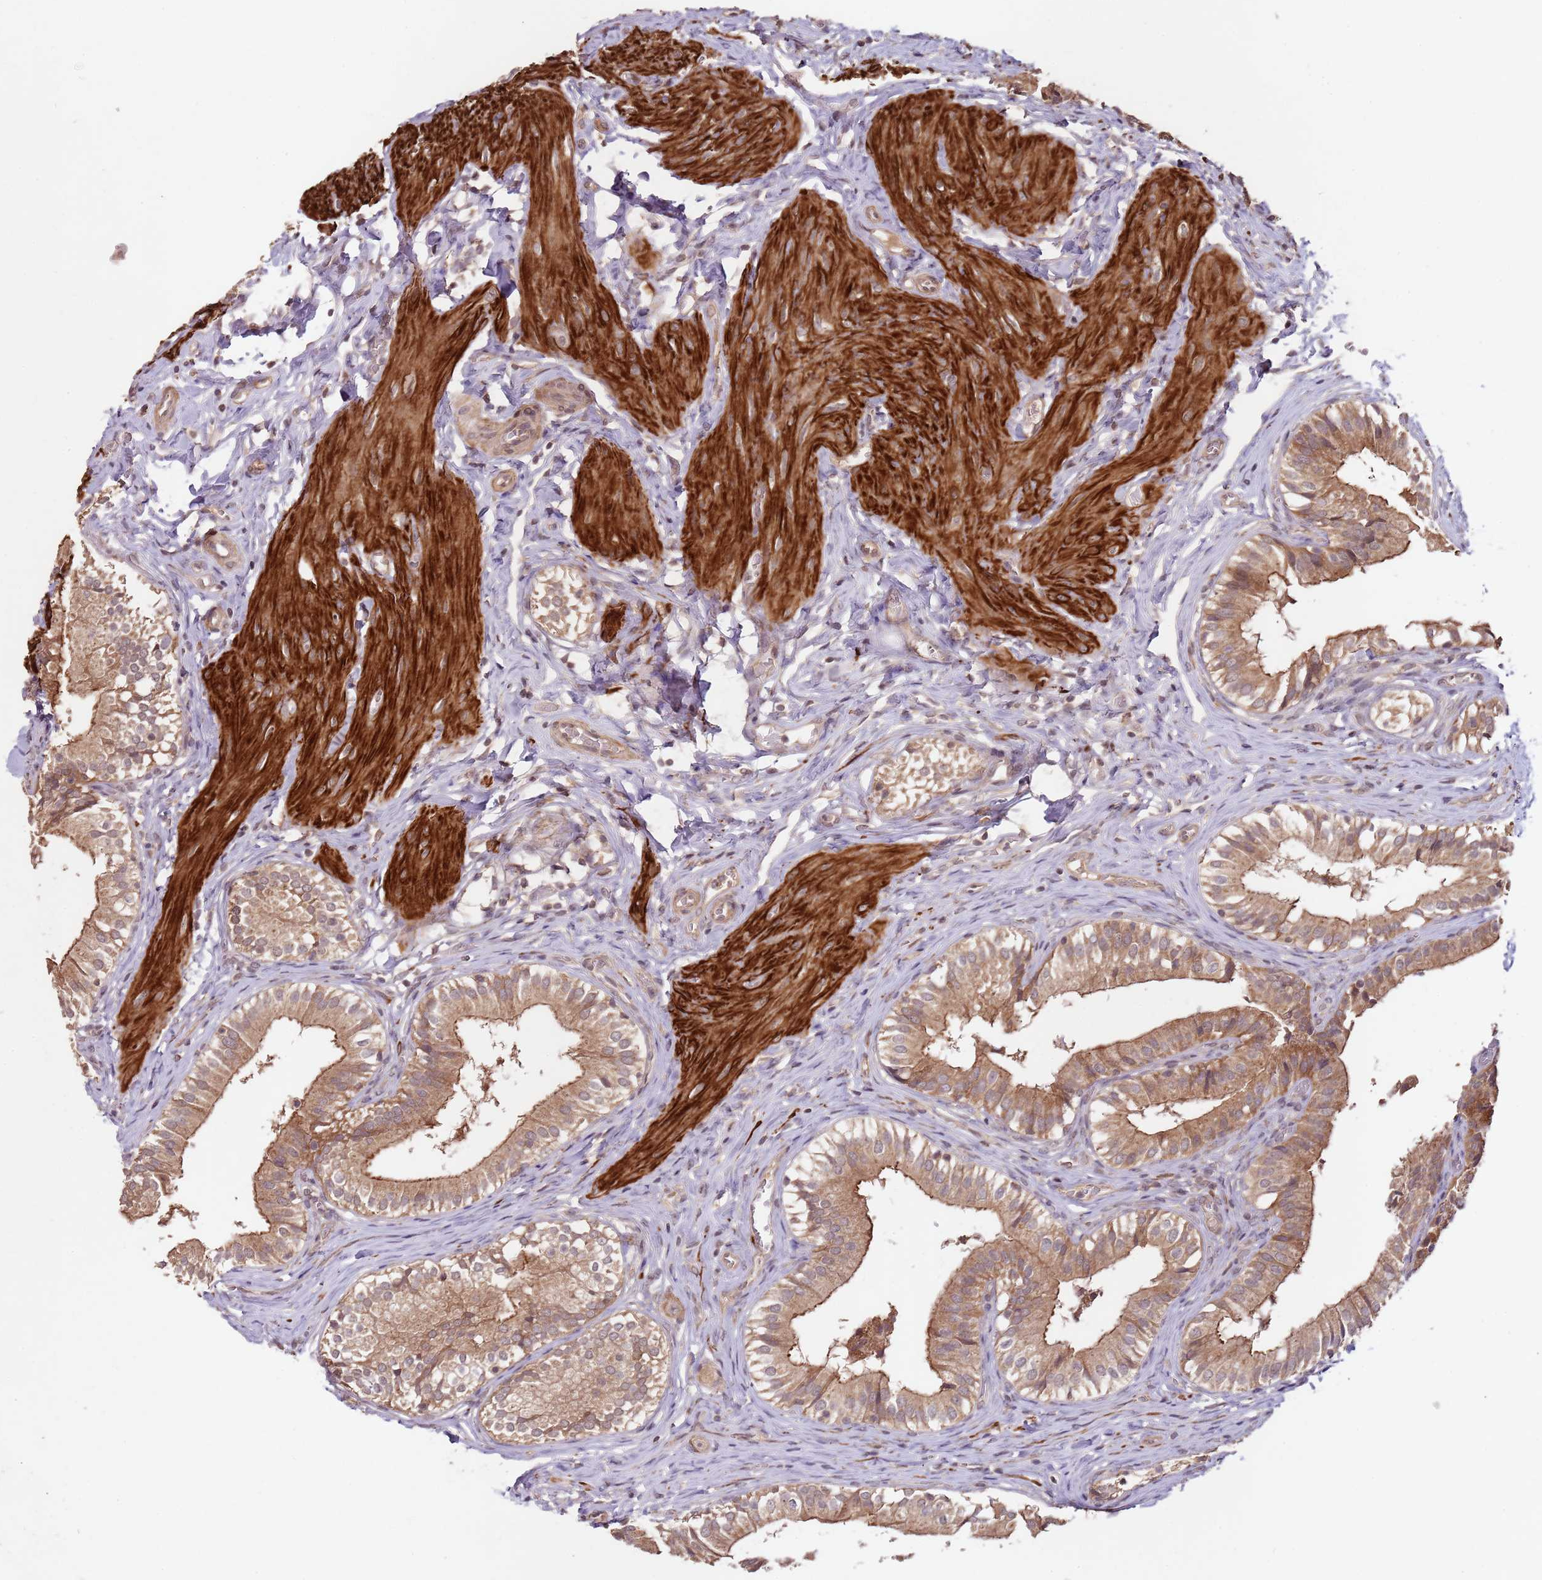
{"staining": {"intensity": "moderate", "quantity": ">75%", "location": "cytoplasmic/membranous"}, "tissue": "gallbladder", "cell_type": "Glandular cells", "image_type": "normal", "snomed": [{"axis": "morphology", "description": "Normal tissue, NOS"}, {"axis": "topography", "description": "Gallbladder"}], "caption": "This image shows IHC staining of benign human gallbladder, with medium moderate cytoplasmic/membranous staining in approximately >75% of glandular cells.", "gene": "LIN37", "patient": {"sex": "female", "age": 47}}